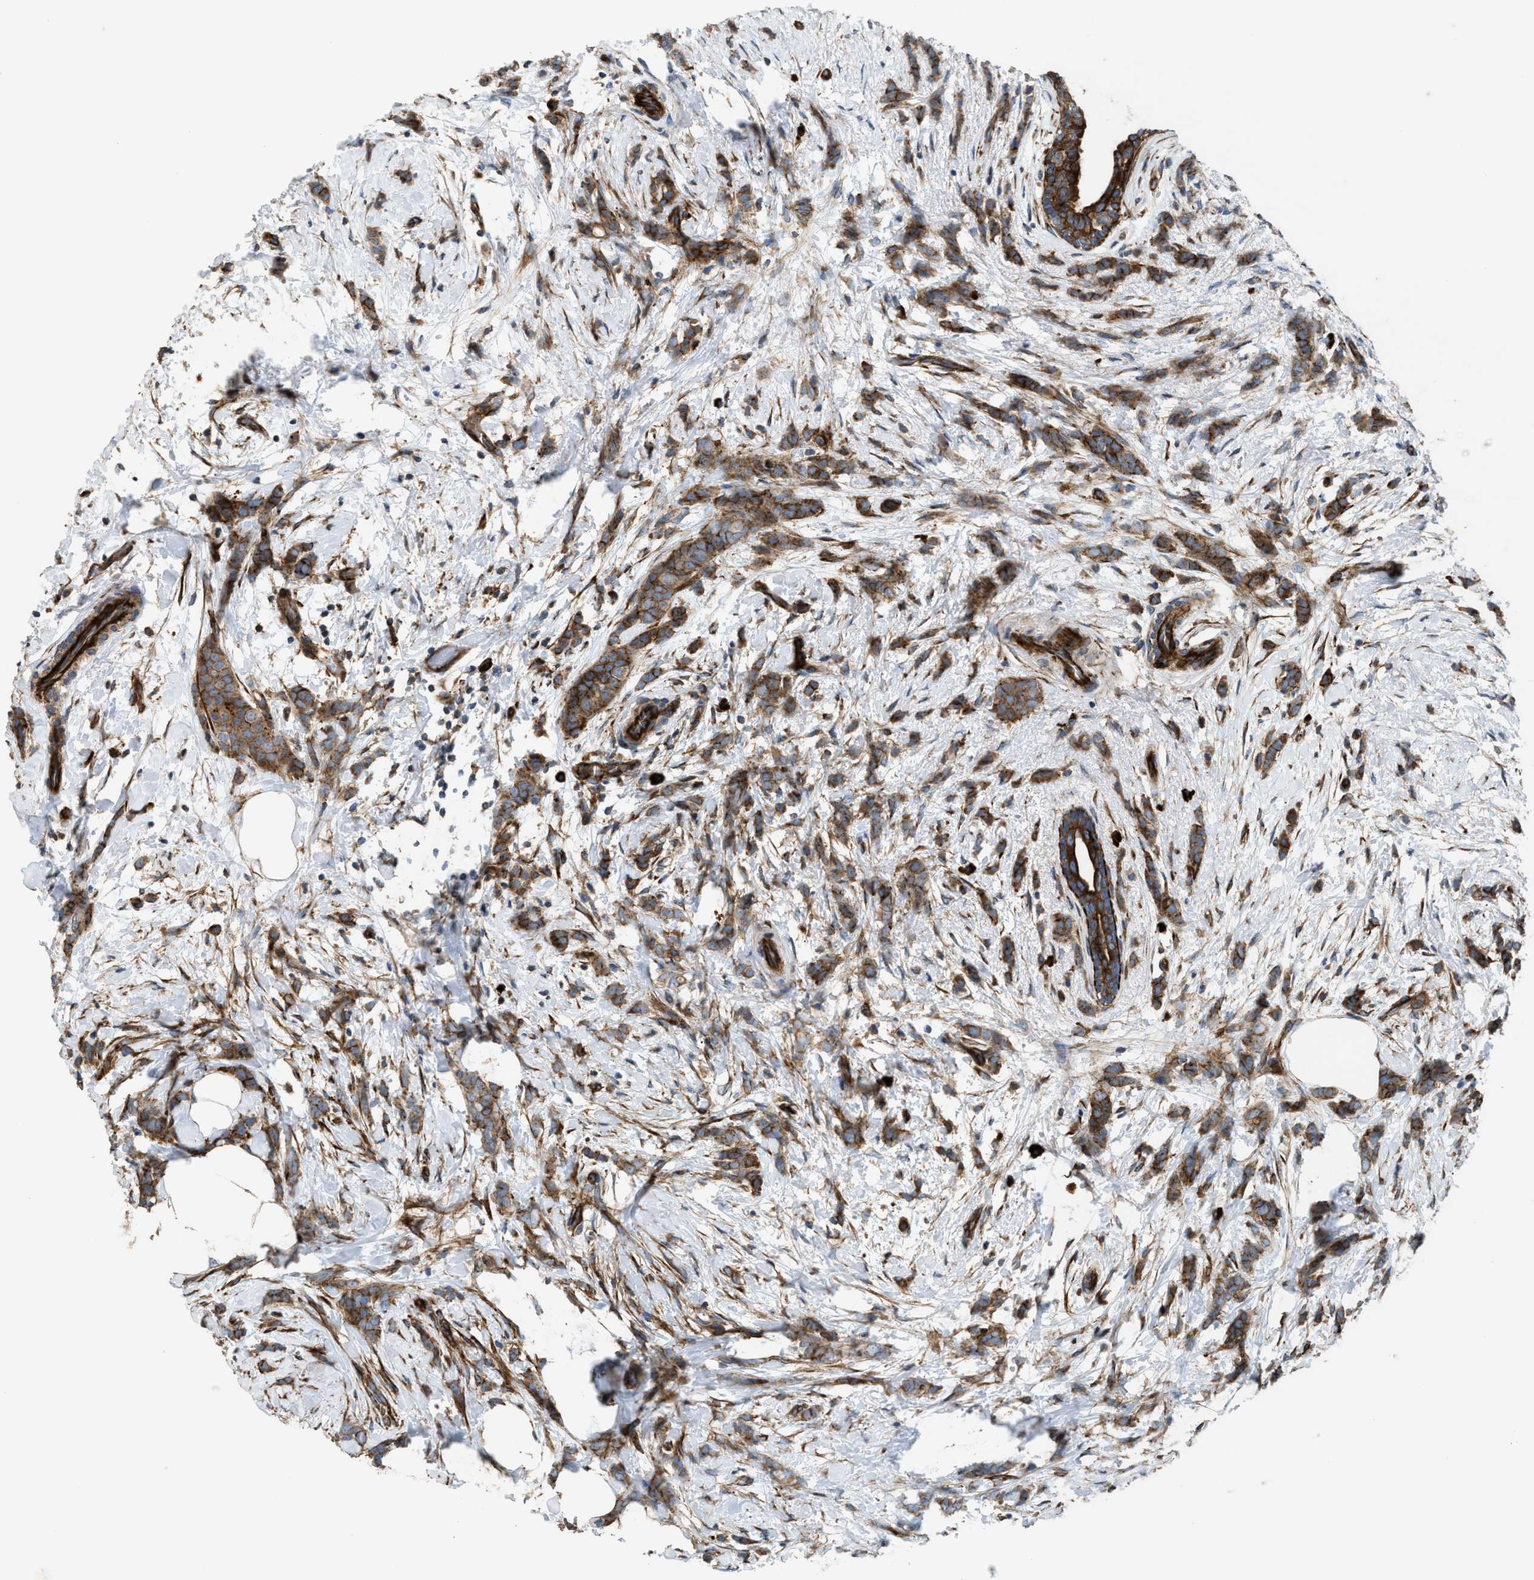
{"staining": {"intensity": "moderate", "quantity": ">75%", "location": "cytoplasmic/membranous"}, "tissue": "breast cancer", "cell_type": "Tumor cells", "image_type": "cancer", "snomed": [{"axis": "morphology", "description": "Lobular carcinoma, in situ"}, {"axis": "morphology", "description": "Lobular carcinoma"}, {"axis": "topography", "description": "Breast"}], "caption": "A photomicrograph of human breast lobular carcinoma in situ stained for a protein reveals moderate cytoplasmic/membranous brown staining in tumor cells.", "gene": "EGLN1", "patient": {"sex": "female", "age": 41}}